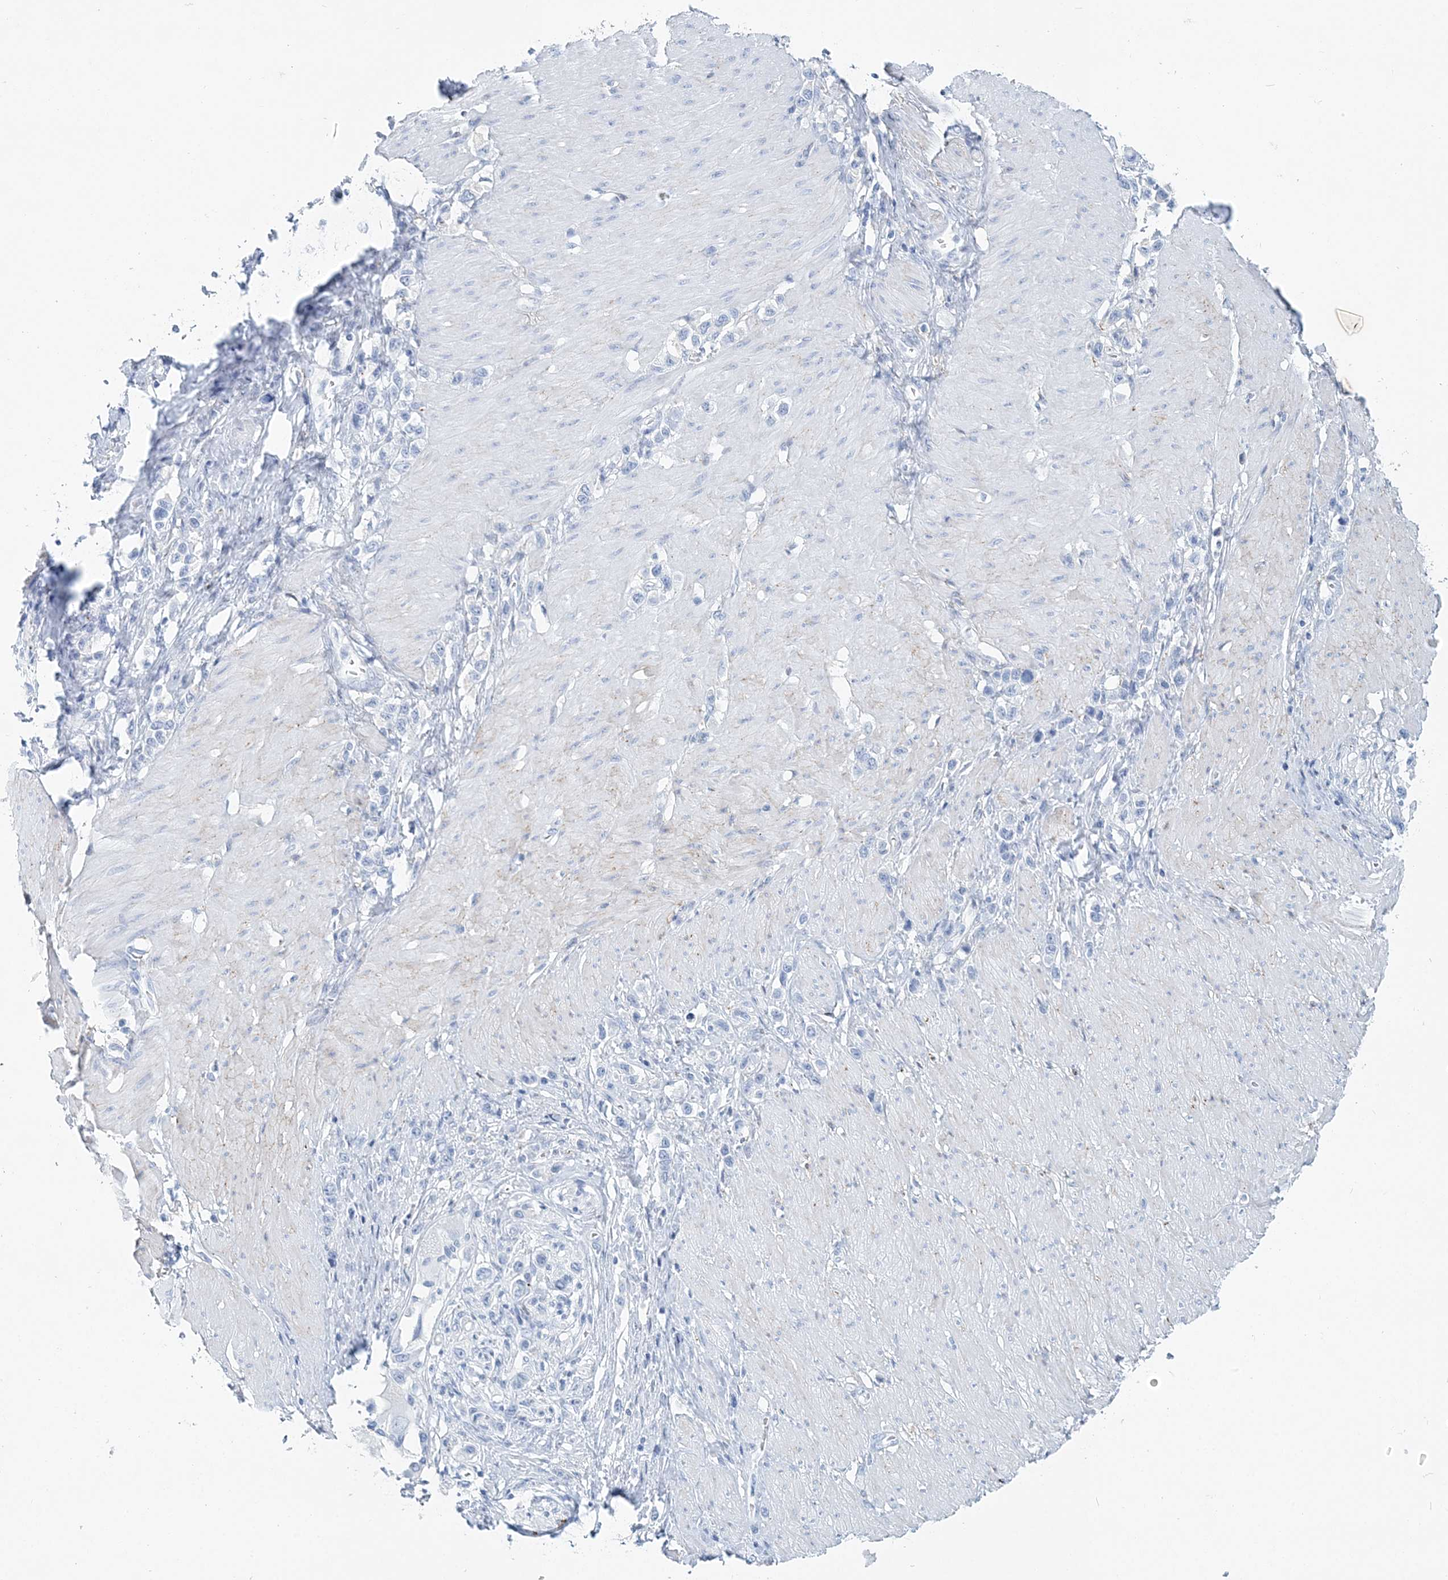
{"staining": {"intensity": "negative", "quantity": "none", "location": "none"}, "tissue": "stomach cancer", "cell_type": "Tumor cells", "image_type": "cancer", "snomed": [{"axis": "morphology", "description": "Normal tissue, NOS"}, {"axis": "morphology", "description": "Adenocarcinoma, NOS"}, {"axis": "topography", "description": "Stomach, upper"}, {"axis": "topography", "description": "Stomach"}], "caption": "Immunohistochemistry of human stomach cancer (adenocarcinoma) shows no expression in tumor cells.", "gene": "NKX6-1", "patient": {"sex": "female", "age": 65}}